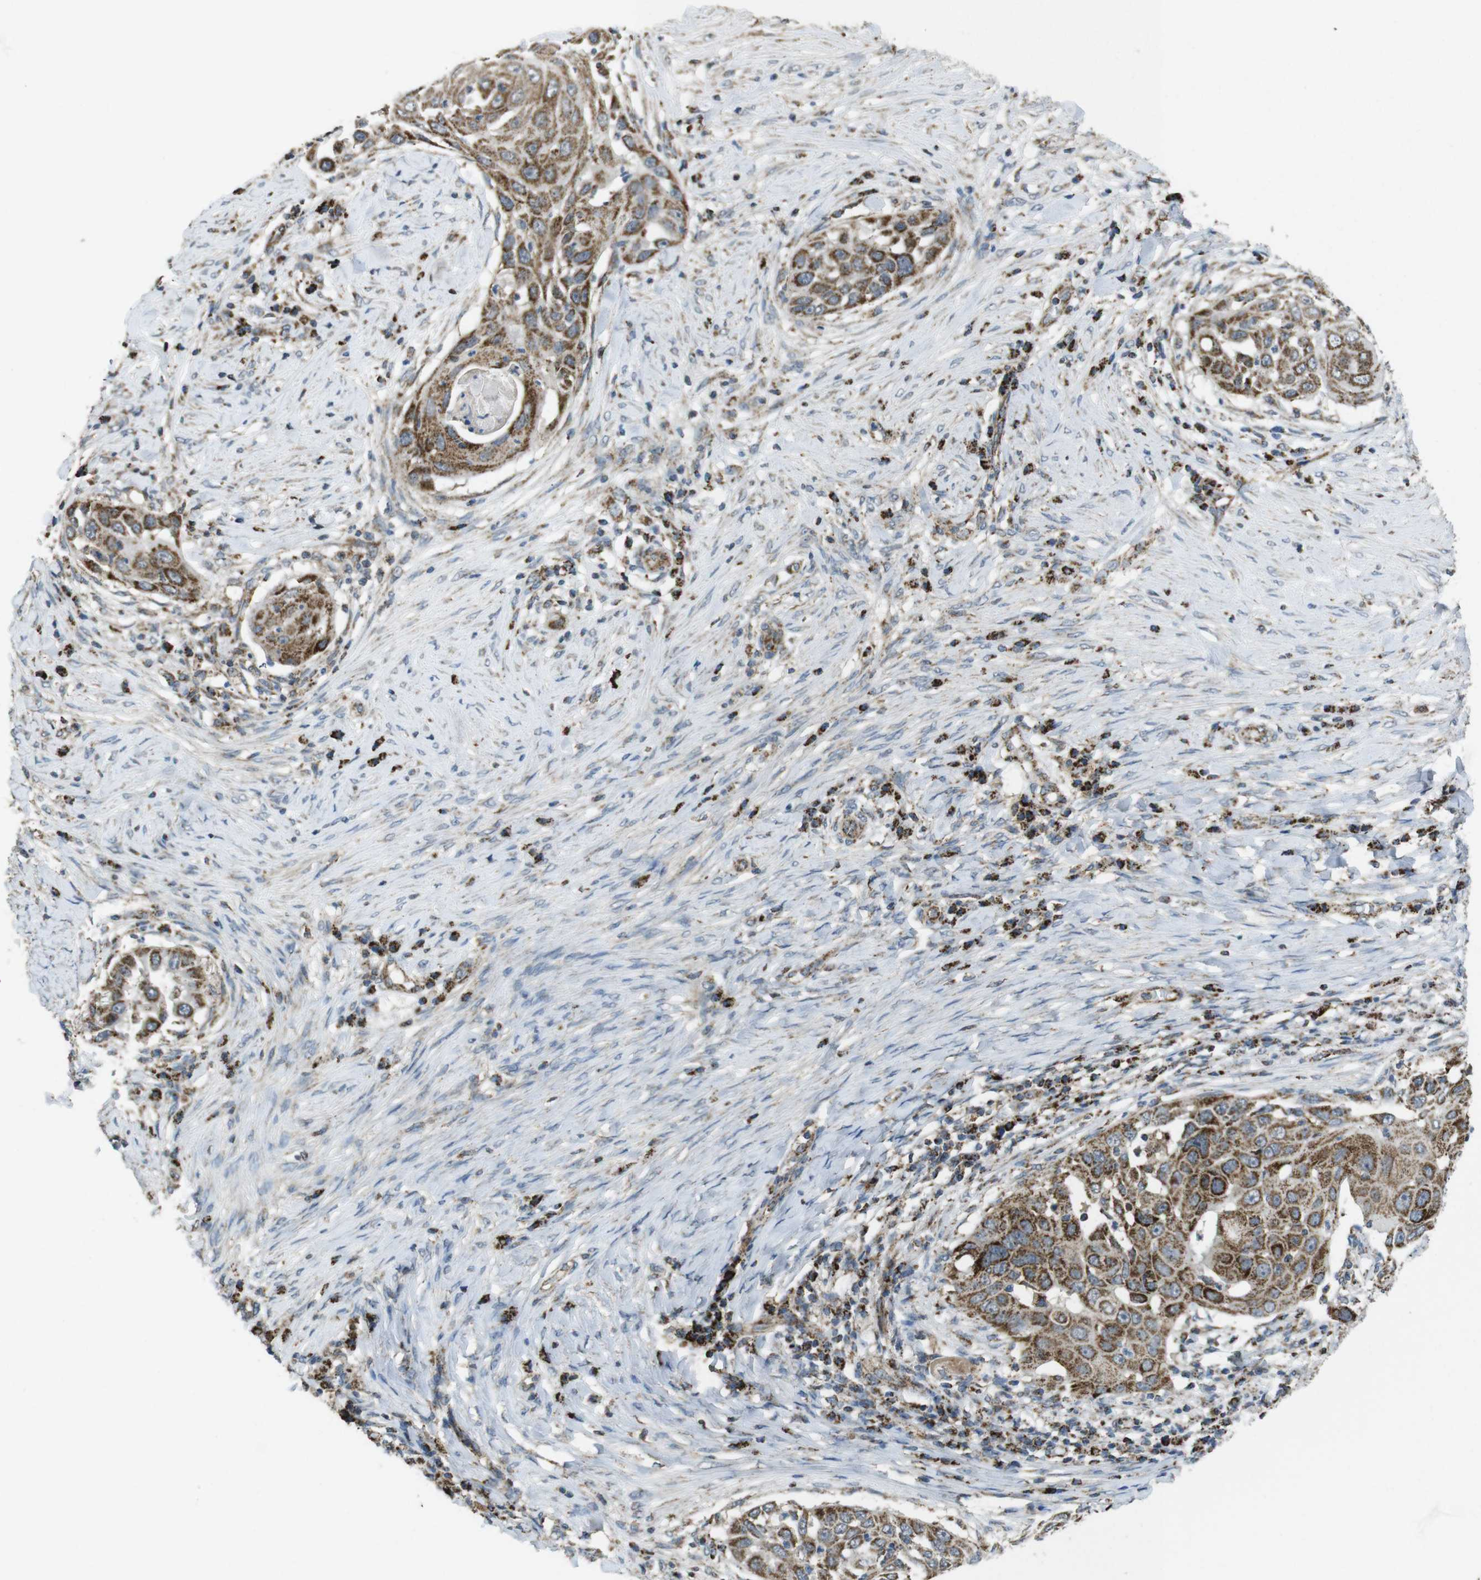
{"staining": {"intensity": "moderate", "quantity": ">75%", "location": "cytoplasmic/membranous"}, "tissue": "skin cancer", "cell_type": "Tumor cells", "image_type": "cancer", "snomed": [{"axis": "morphology", "description": "Squamous cell carcinoma, NOS"}, {"axis": "topography", "description": "Skin"}], "caption": "IHC (DAB (3,3'-diaminobenzidine)) staining of human squamous cell carcinoma (skin) exhibits moderate cytoplasmic/membranous protein staining in about >75% of tumor cells.", "gene": "CALHM2", "patient": {"sex": "female", "age": 44}}